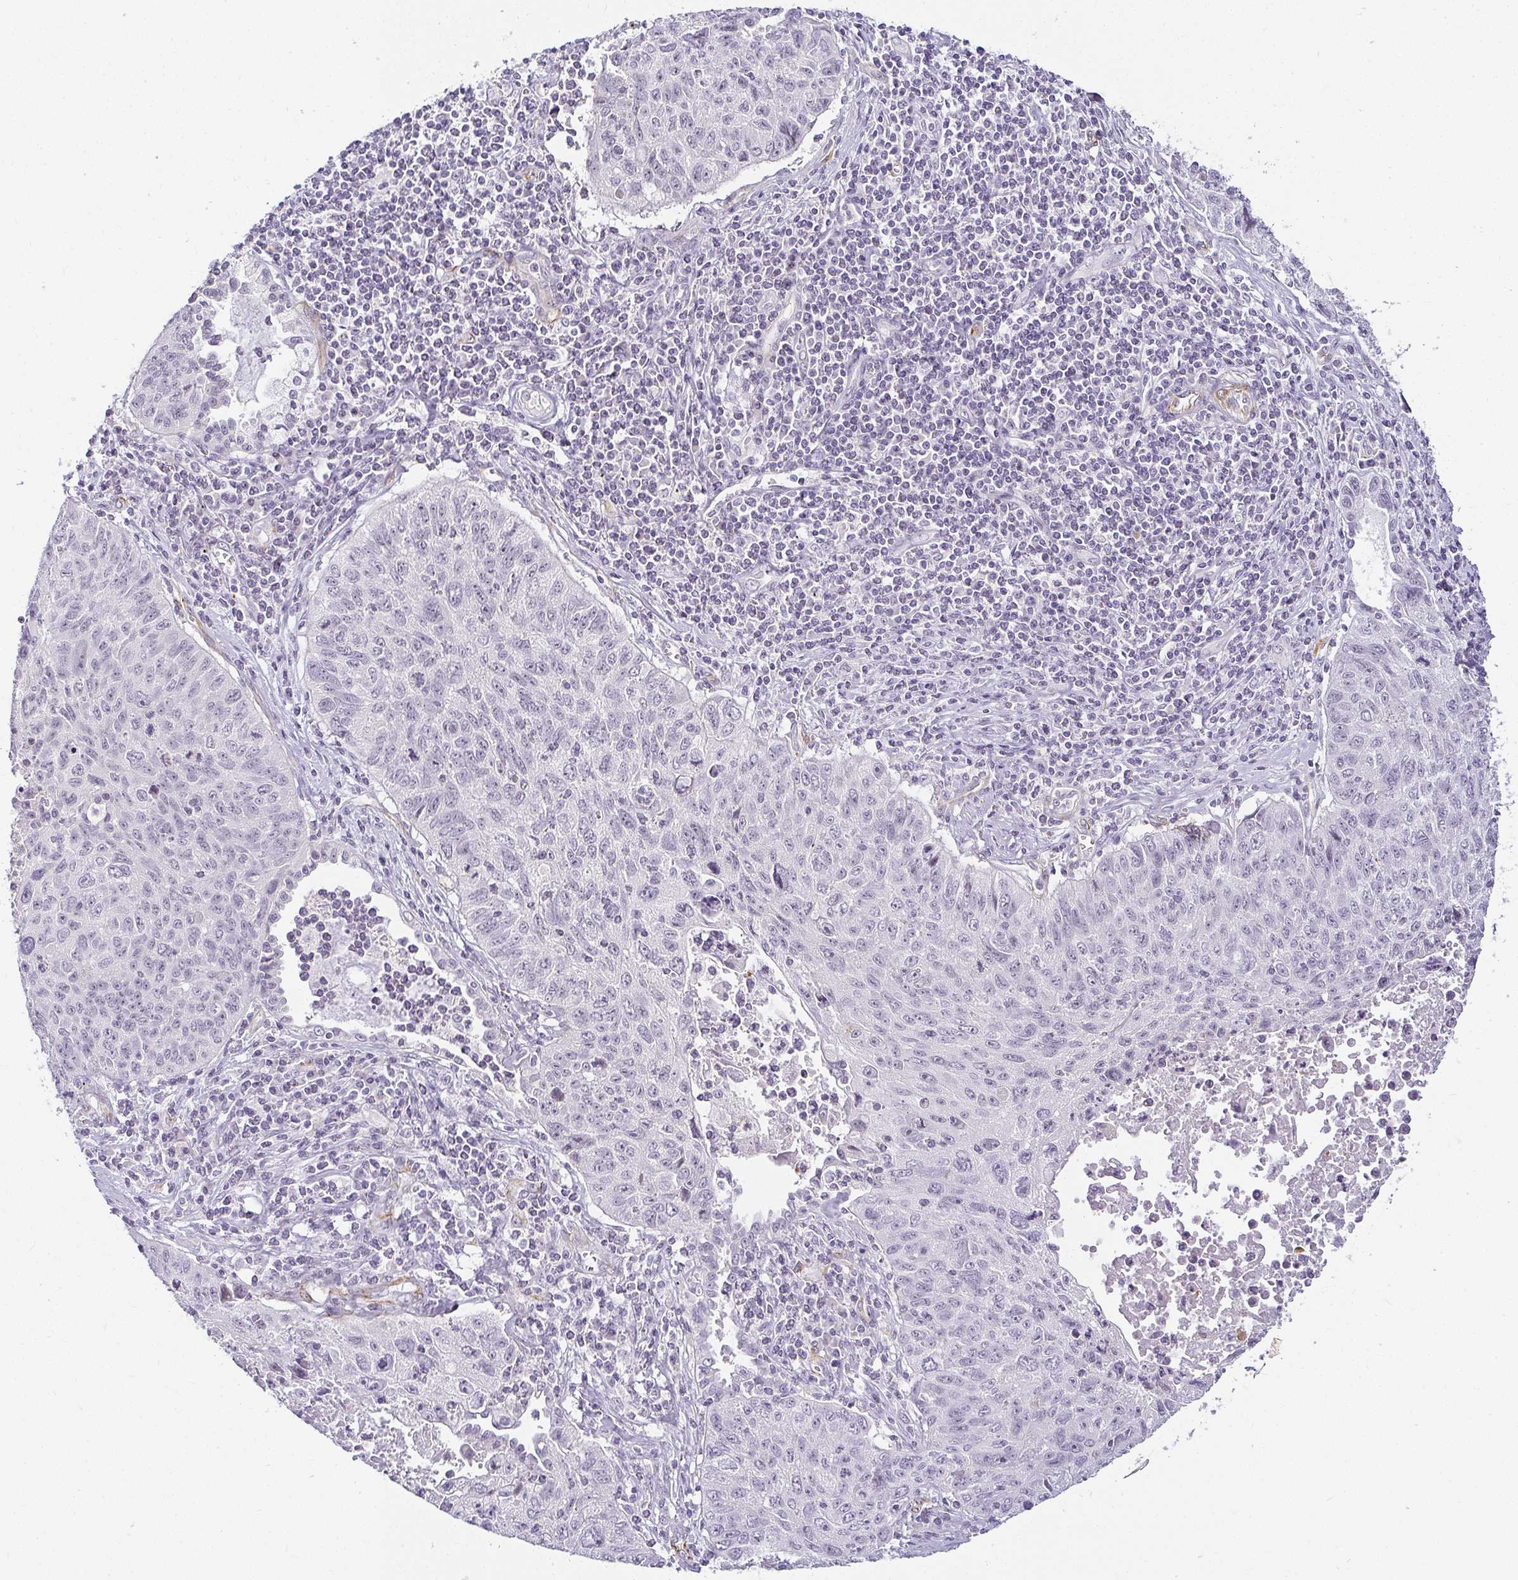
{"staining": {"intensity": "negative", "quantity": "none", "location": "none"}, "tissue": "lung cancer", "cell_type": "Tumor cells", "image_type": "cancer", "snomed": [{"axis": "morphology", "description": "Normal morphology"}, {"axis": "morphology", "description": "Aneuploidy"}, {"axis": "morphology", "description": "Squamous cell carcinoma, NOS"}, {"axis": "topography", "description": "Lymph node"}, {"axis": "topography", "description": "Lung"}], "caption": "The image exhibits no staining of tumor cells in squamous cell carcinoma (lung).", "gene": "ACAN", "patient": {"sex": "female", "age": 76}}